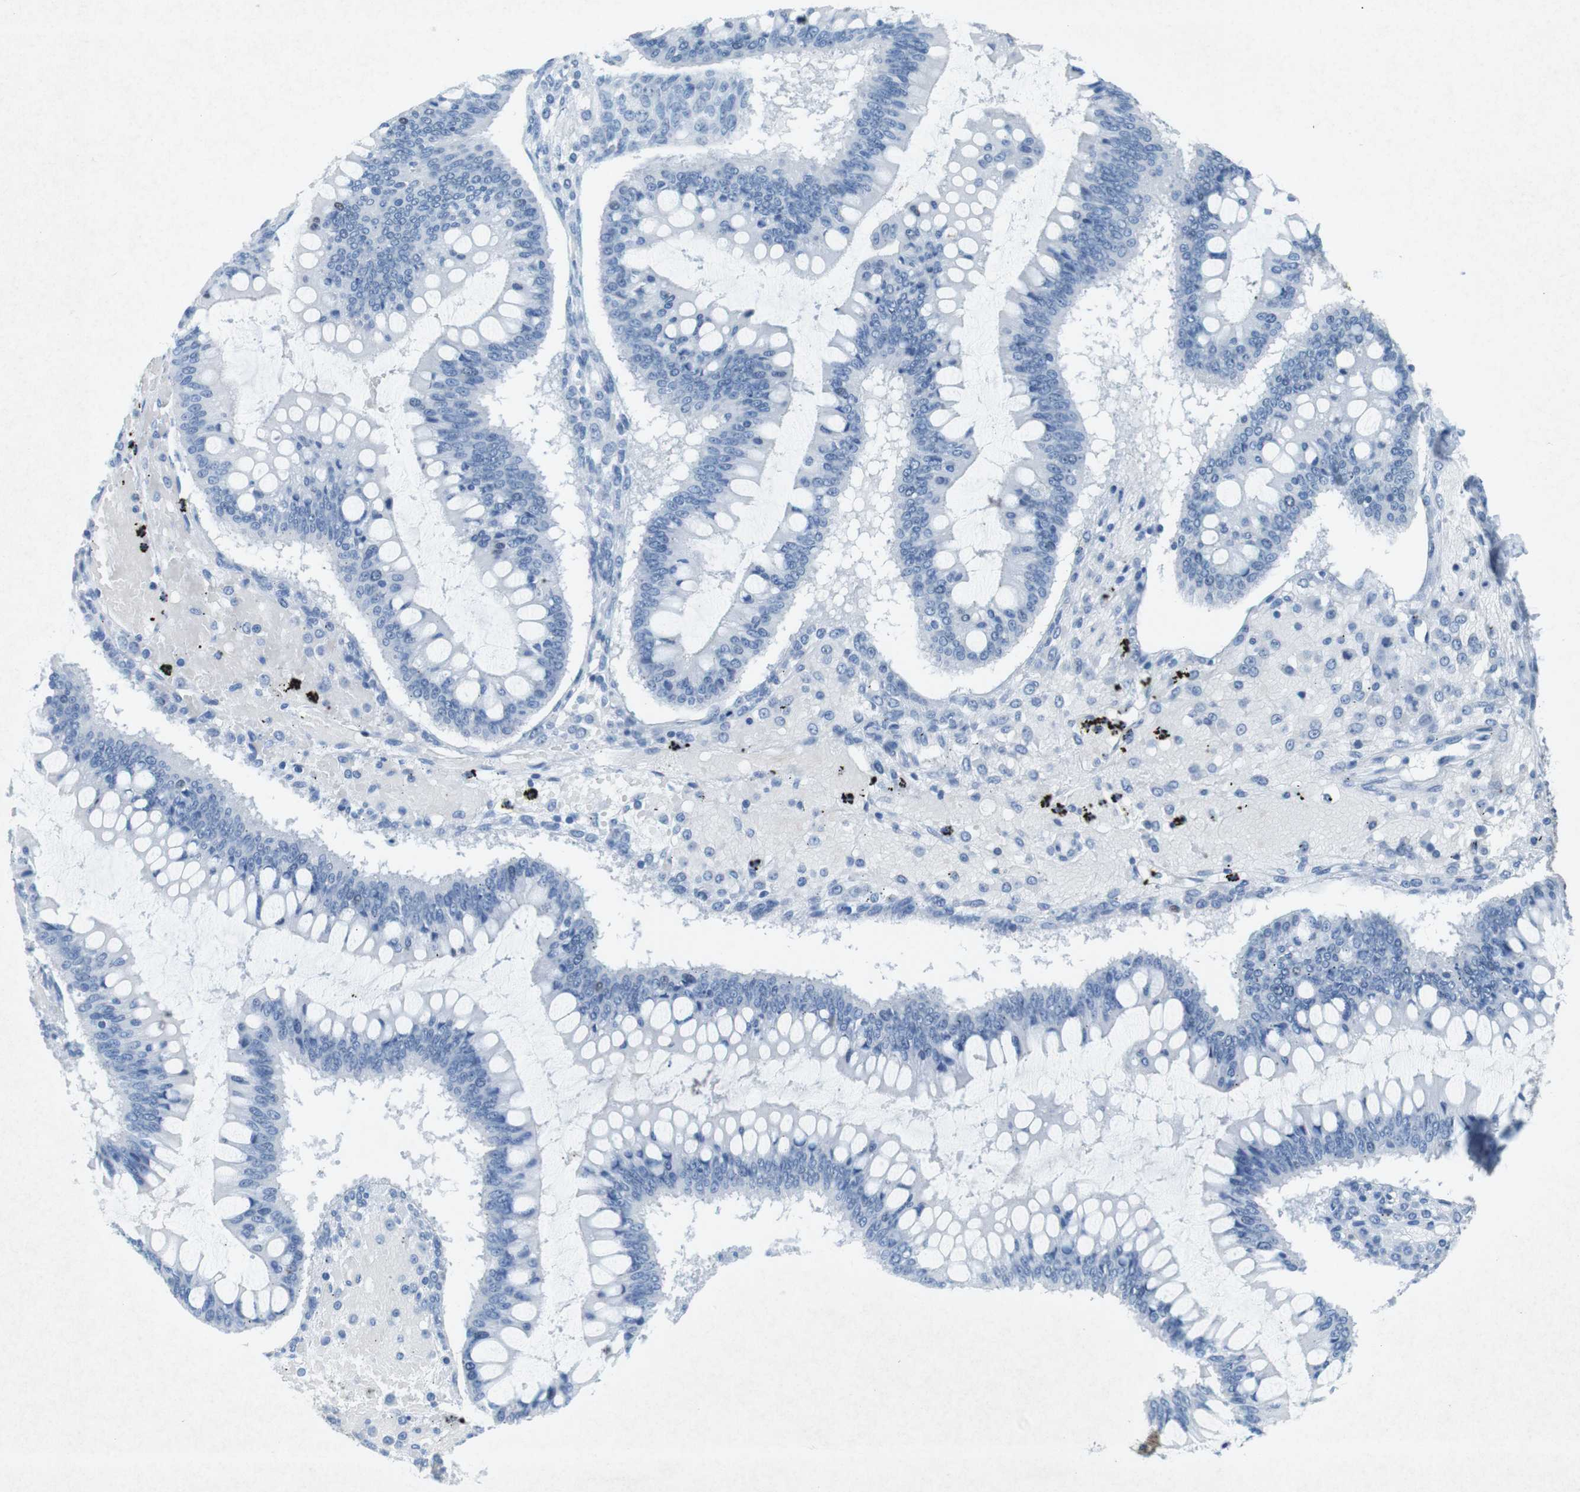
{"staining": {"intensity": "weak", "quantity": "<25%", "location": "nuclear"}, "tissue": "ovarian cancer", "cell_type": "Tumor cells", "image_type": "cancer", "snomed": [{"axis": "morphology", "description": "Cystadenocarcinoma, mucinous, NOS"}, {"axis": "topography", "description": "Ovary"}], "caption": "A high-resolution photomicrograph shows immunohistochemistry staining of mucinous cystadenocarcinoma (ovarian), which displays no significant expression in tumor cells.", "gene": "CTAG1B", "patient": {"sex": "female", "age": 73}}